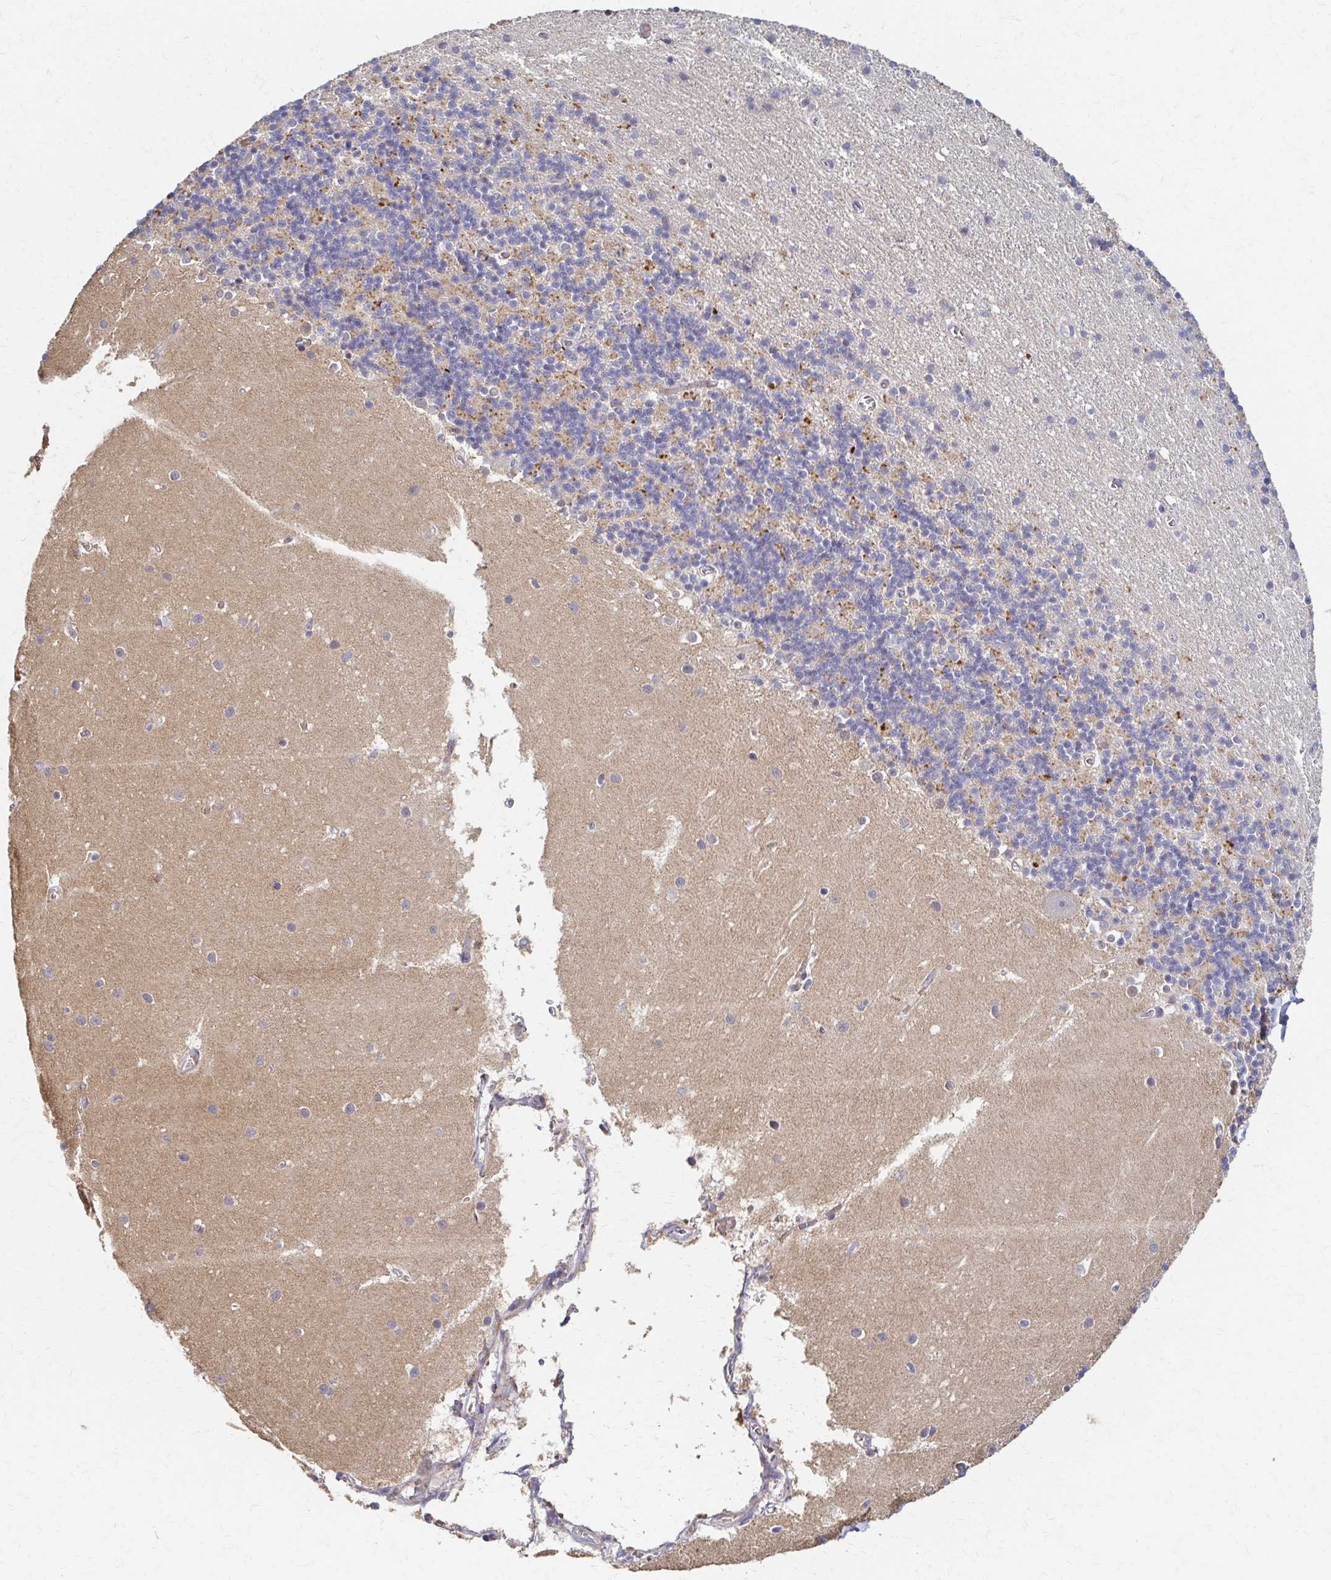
{"staining": {"intensity": "moderate", "quantity": "25%-75%", "location": "cytoplasmic/membranous"}, "tissue": "cerebellum", "cell_type": "Cells in granular layer", "image_type": "normal", "snomed": [{"axis": "morphology", "description": "Normal tissue, NOS"}, {"axis": "topography", "description": "Cerebellum"}], "caption": "Cerebellum stained with a brown dye exhibits moderate cytoplasmic/membranous positive staining in approximately 25%-75% of cells in granular layer.", "gene": "SKA2", "patient": {"sex": "male", "age": 54}}